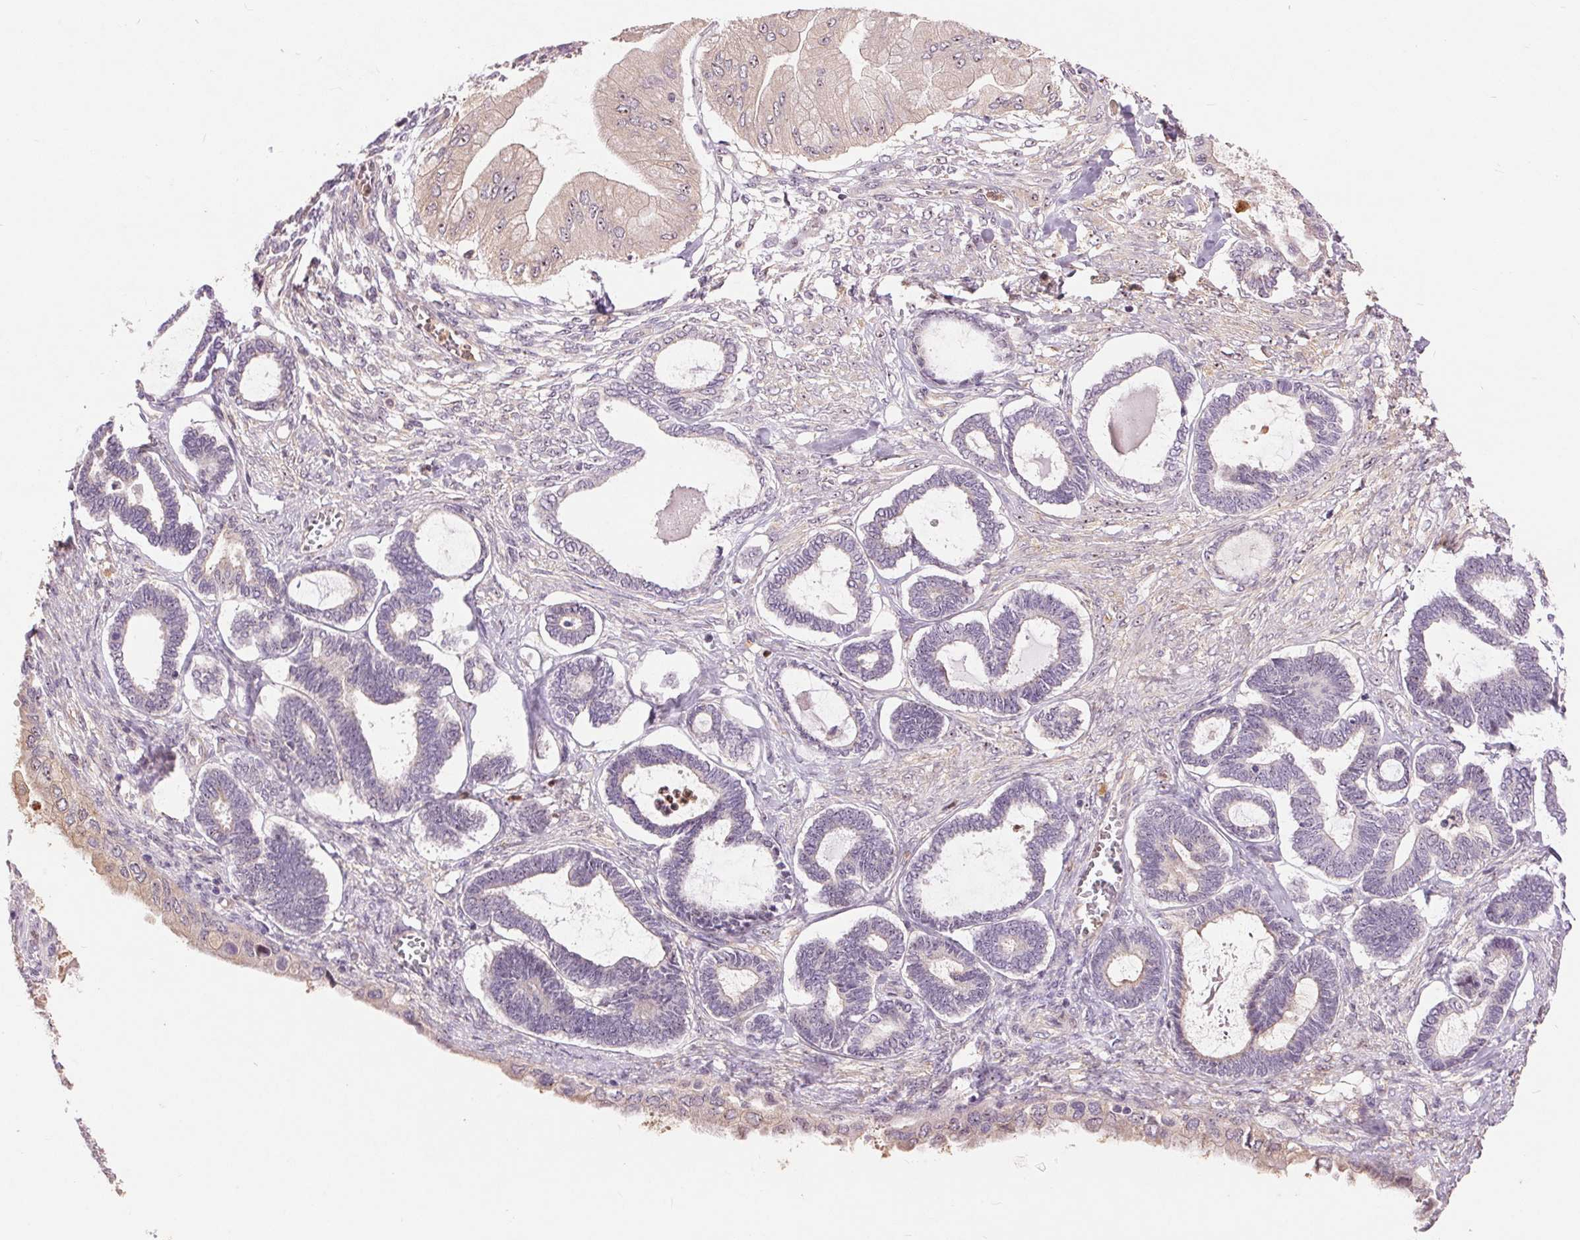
{"staining": {"intensity": "weak", "quantity": "<25%", "location": "nuclear"}, "tissue": "ovarian cancer", "cell_type": "Tumor cells", "image_type": "cancer", "snomed": [{"axis": "morphology", "description": "Carcinoma, endometroid"}, {"axis": "topography", "description": "Ovary"}], "caption": "The photomicrograph exhibits no staining of tumor cells in ovarian cancer.", "gene": "RANBP3L", "patient": {"sex": "female", "age": 70}}